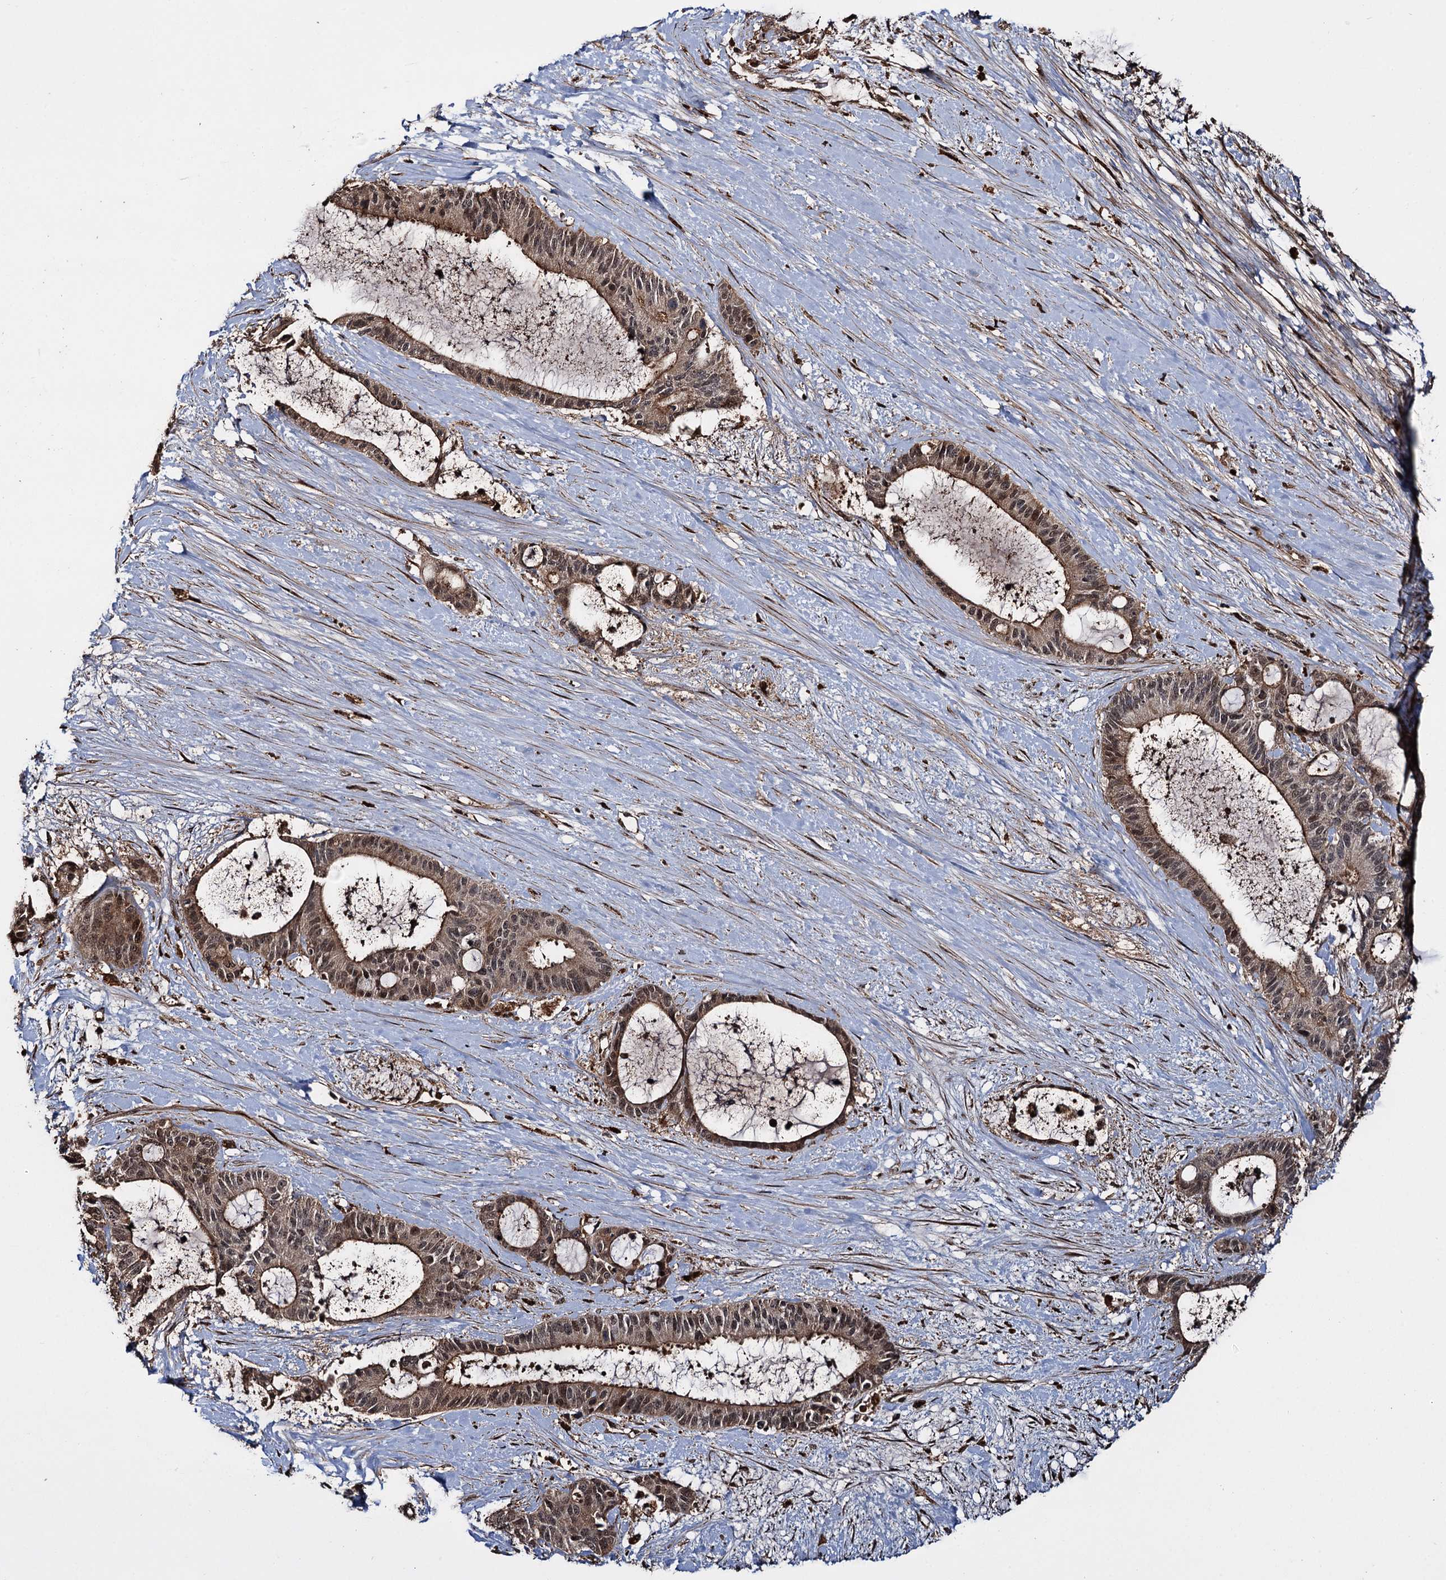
{"staining": {"intensity": "moderate", "quantity": ">75%", "location": "cytoplasmic/membranous"}, "tissue": "liver cancer", "cell_type": "Tumor cells", "image_type": "cancer", "snomed": [{"axis": "morphology", "description": "Normal tissue, NOS"}, {"axis": "morphology", "description": "Cholangiocarcinoma"}, {"axis": "topography", "description": "Liver"}, {"axis": "topography", "description": "Peripheral nerve tissue"}], "caption": "This photomicrograph reveals immunohistochemistry (IHC) staining of human cholangiocarcinoma (liver), with medium moderate cytoplasmic/membranous positivity in approximately >75% of tumor cells.", "gene": "CEP192", "patient": {"sex": "female", "age": 73}}